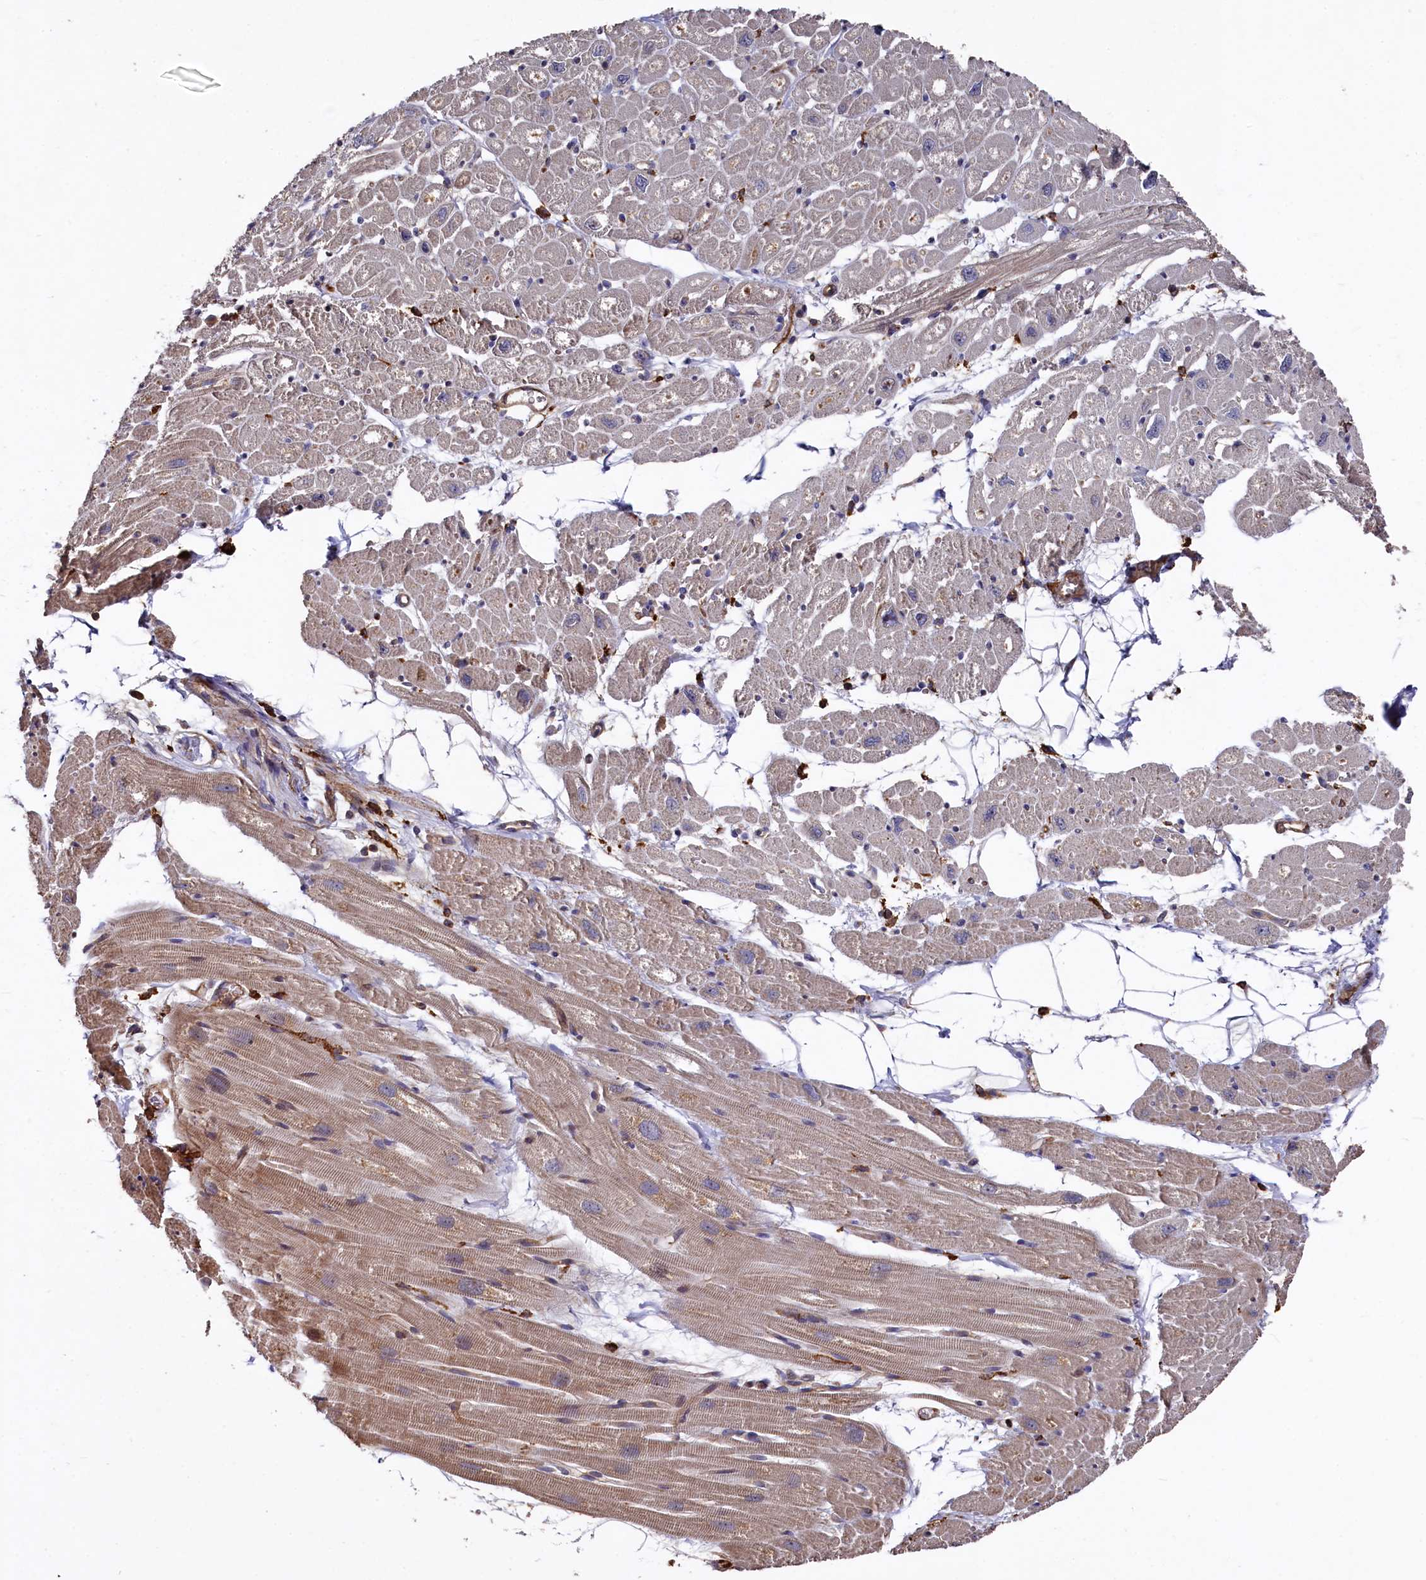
{"staining": {"intensity": "moderate", "quantity": "<25%", "location": "cytoplasmic/membranous"}, "tissue": "heart muscle", "cell_type": "Cardiomyocytes", "image_type": "normal", "snomed": [{"axis": "morphology", "description": "Normal tissue, NOS"}, {"axis": "topography", "description": "Heart"}], "caption": "Immunohistochemistry (IHC) image of benign human heart muscle stained for a protein (brown), which displays low levels of moderate cytoplasmic/membranous staining in about <25% of cardiomyocytes.", "gene": "PLEKHO2", "patient": {"sex": "male", "age": 50}}